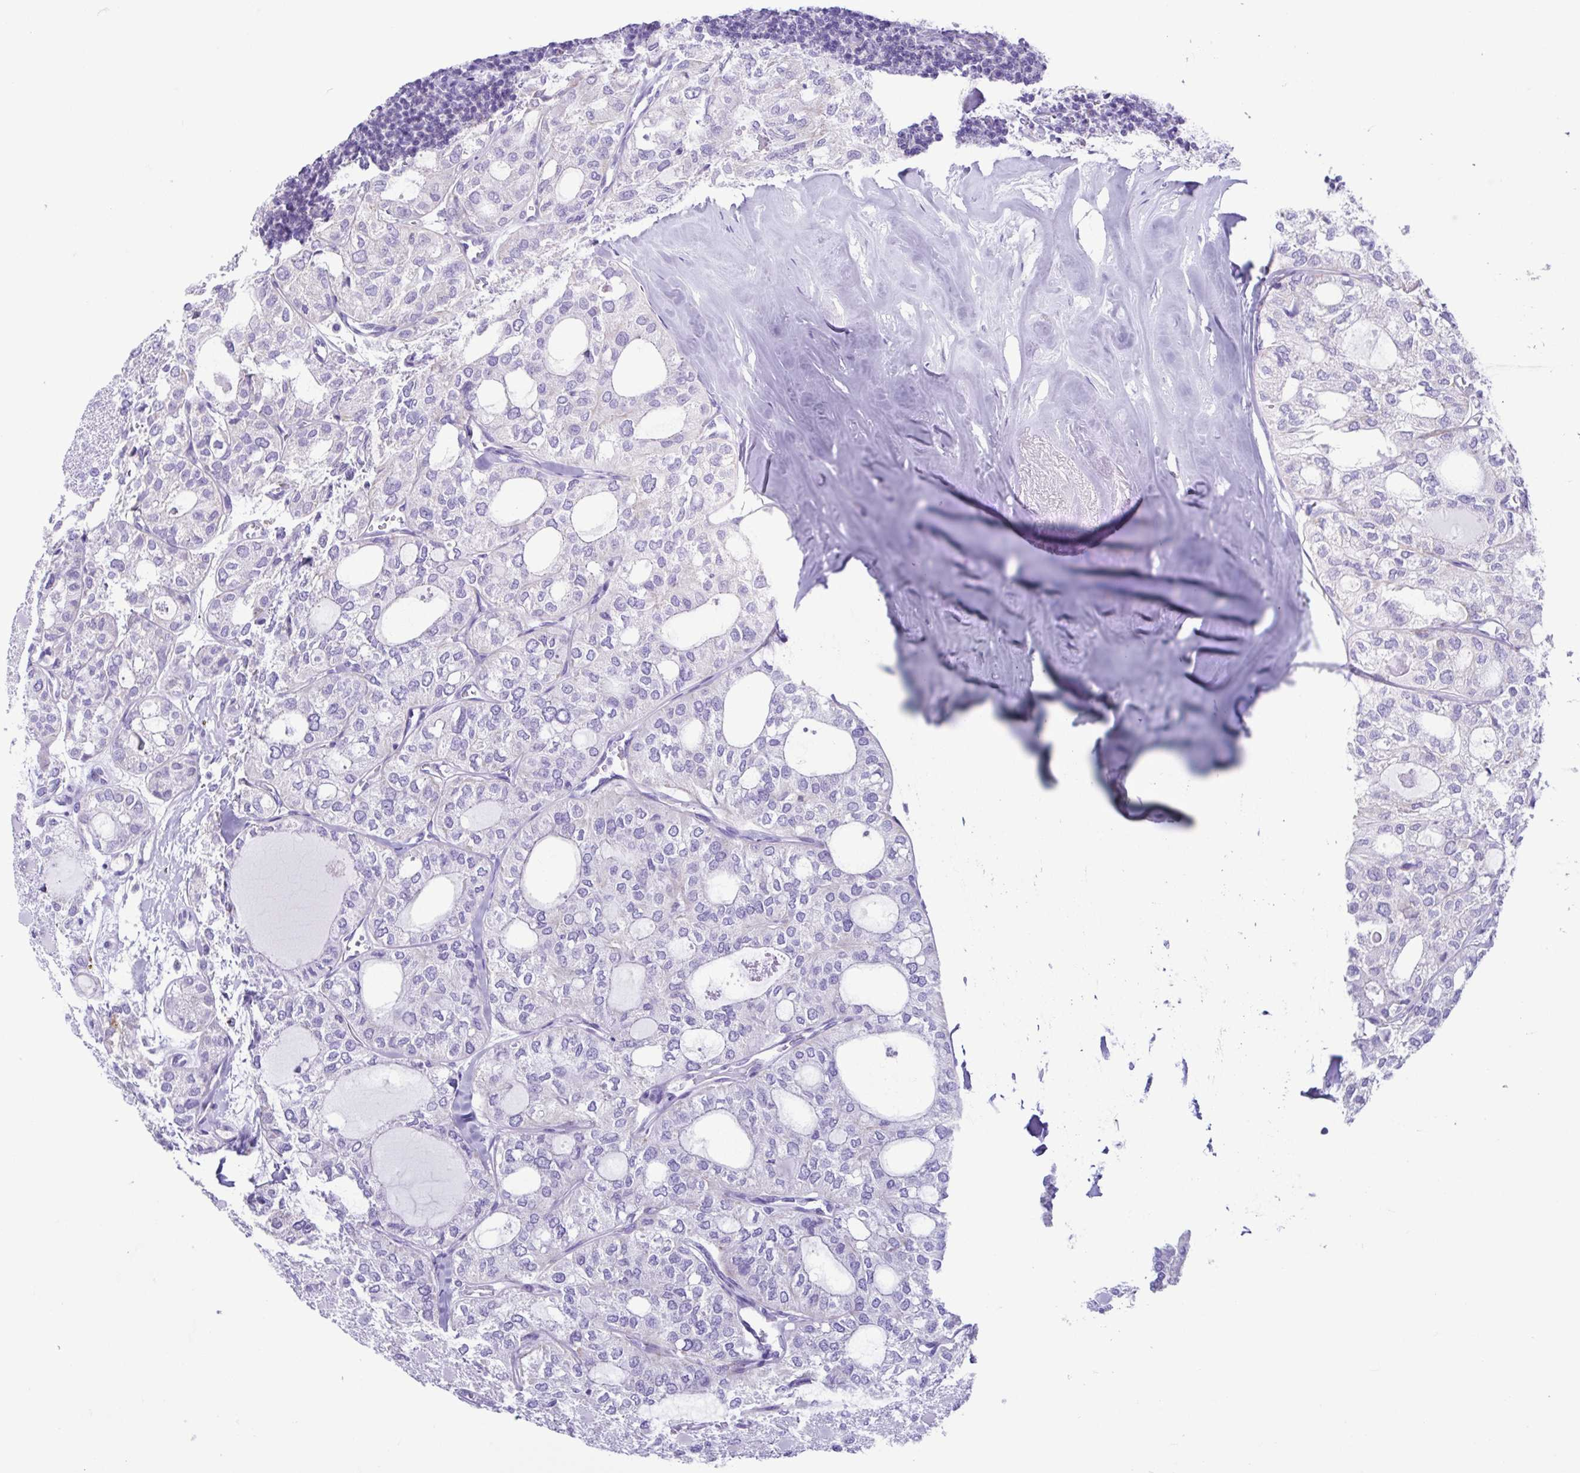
{"staining": {"intensity": "negative", "quantity": "none", "location": "none"}, "tissue": "thyroid cancer", "cell_type": "Tumor cells", "image_type": "cancer", "snomed": [{"axis": "morphology", "description": "Follicular adenoma carcinoma, NOS"}, {"axis": "topography", "description": "Thyroid gland"}], "caption": "Tumor cells show no significant staining in follicular adenoma carcinoma (thyroid). (DAB IHC with hematoxylin counter stain).", "gene": "ACTRT3", "patient": {"sex": "male", "age": 75}}